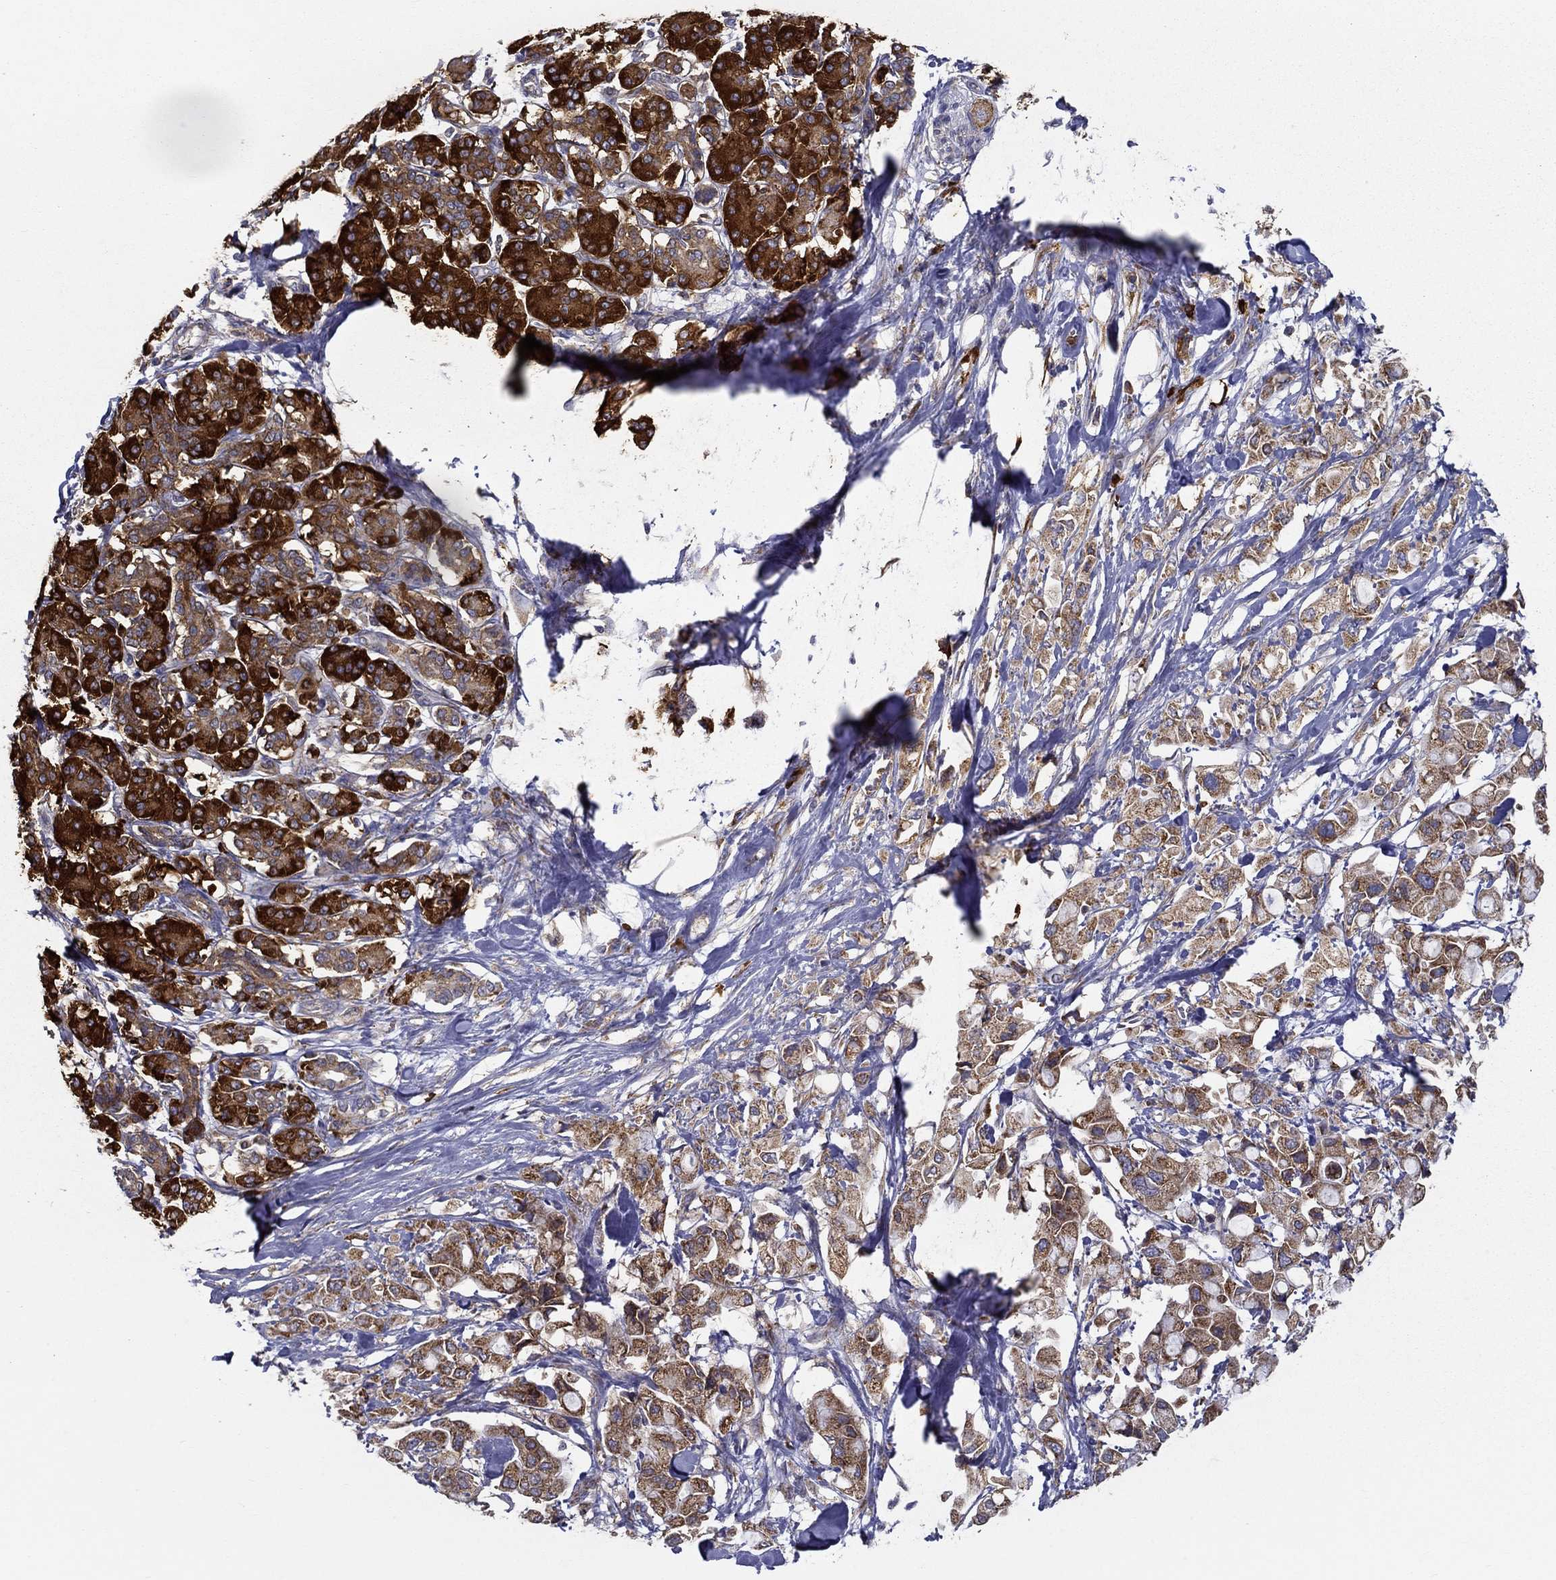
{"staining": {"intensity": "moderate", "quantity": ">75%", "location": "cytoplasmic/membranous"}, "tissue": "pancreatic cancer", "cell_type": "Tumor cells", "image_type": "cancer", "snomed": [{"axis": "morphology", "description": "Adenocarcinoma, NOS"}, {"axis": "topography", "description": "Pancreas"}], "caption": "Adenocarcinoma (pancreatic) stained for a protein (brown) displays moderate cytoplasmic/membranous positive staining in approximately >75% of tumor cells.", "gene": "PRDX4", "patient": {"sex": "female", "age": 56}}